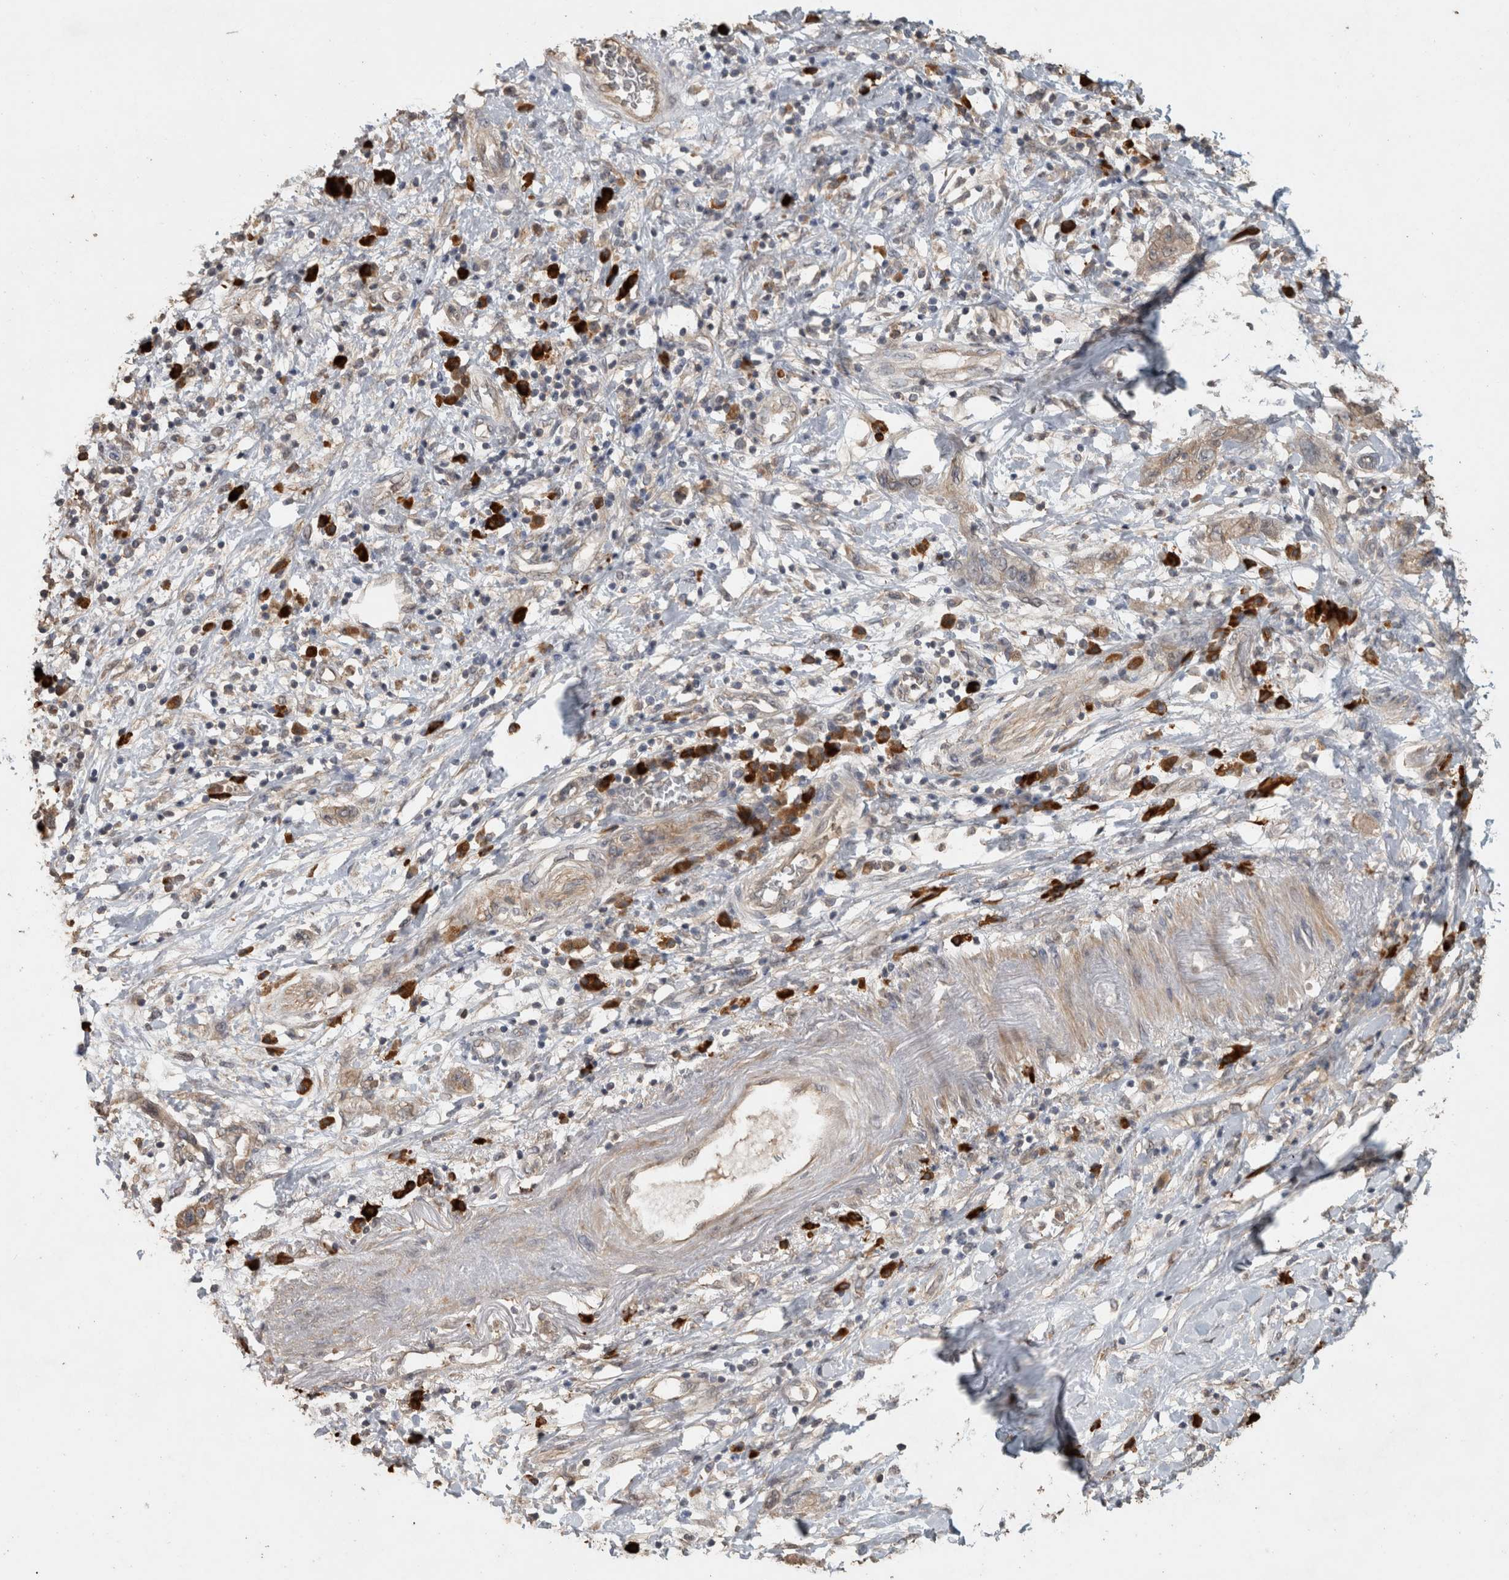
{"staining": {"intensity": "weak", "quantity": ">75%", "location": "cytoplasmic/membranous"}, "tissue": "pancreatic cancer", "cell_type": "Tumor cells", "image_type": "cancer", "snomed": [{"axis": "morphology", "description": "Adenocarcinoma, NOS"}, {"axis": "topography", "description": "Pancreas"}], "caption": "This image exhibits IHC staining of human pancreatic cancer, with low weak cytoplasmic/membranous staining in approximately >75% of tumor cells.", "gene": "RHPN1", "patient": {"sex": "female", "age": 73}}